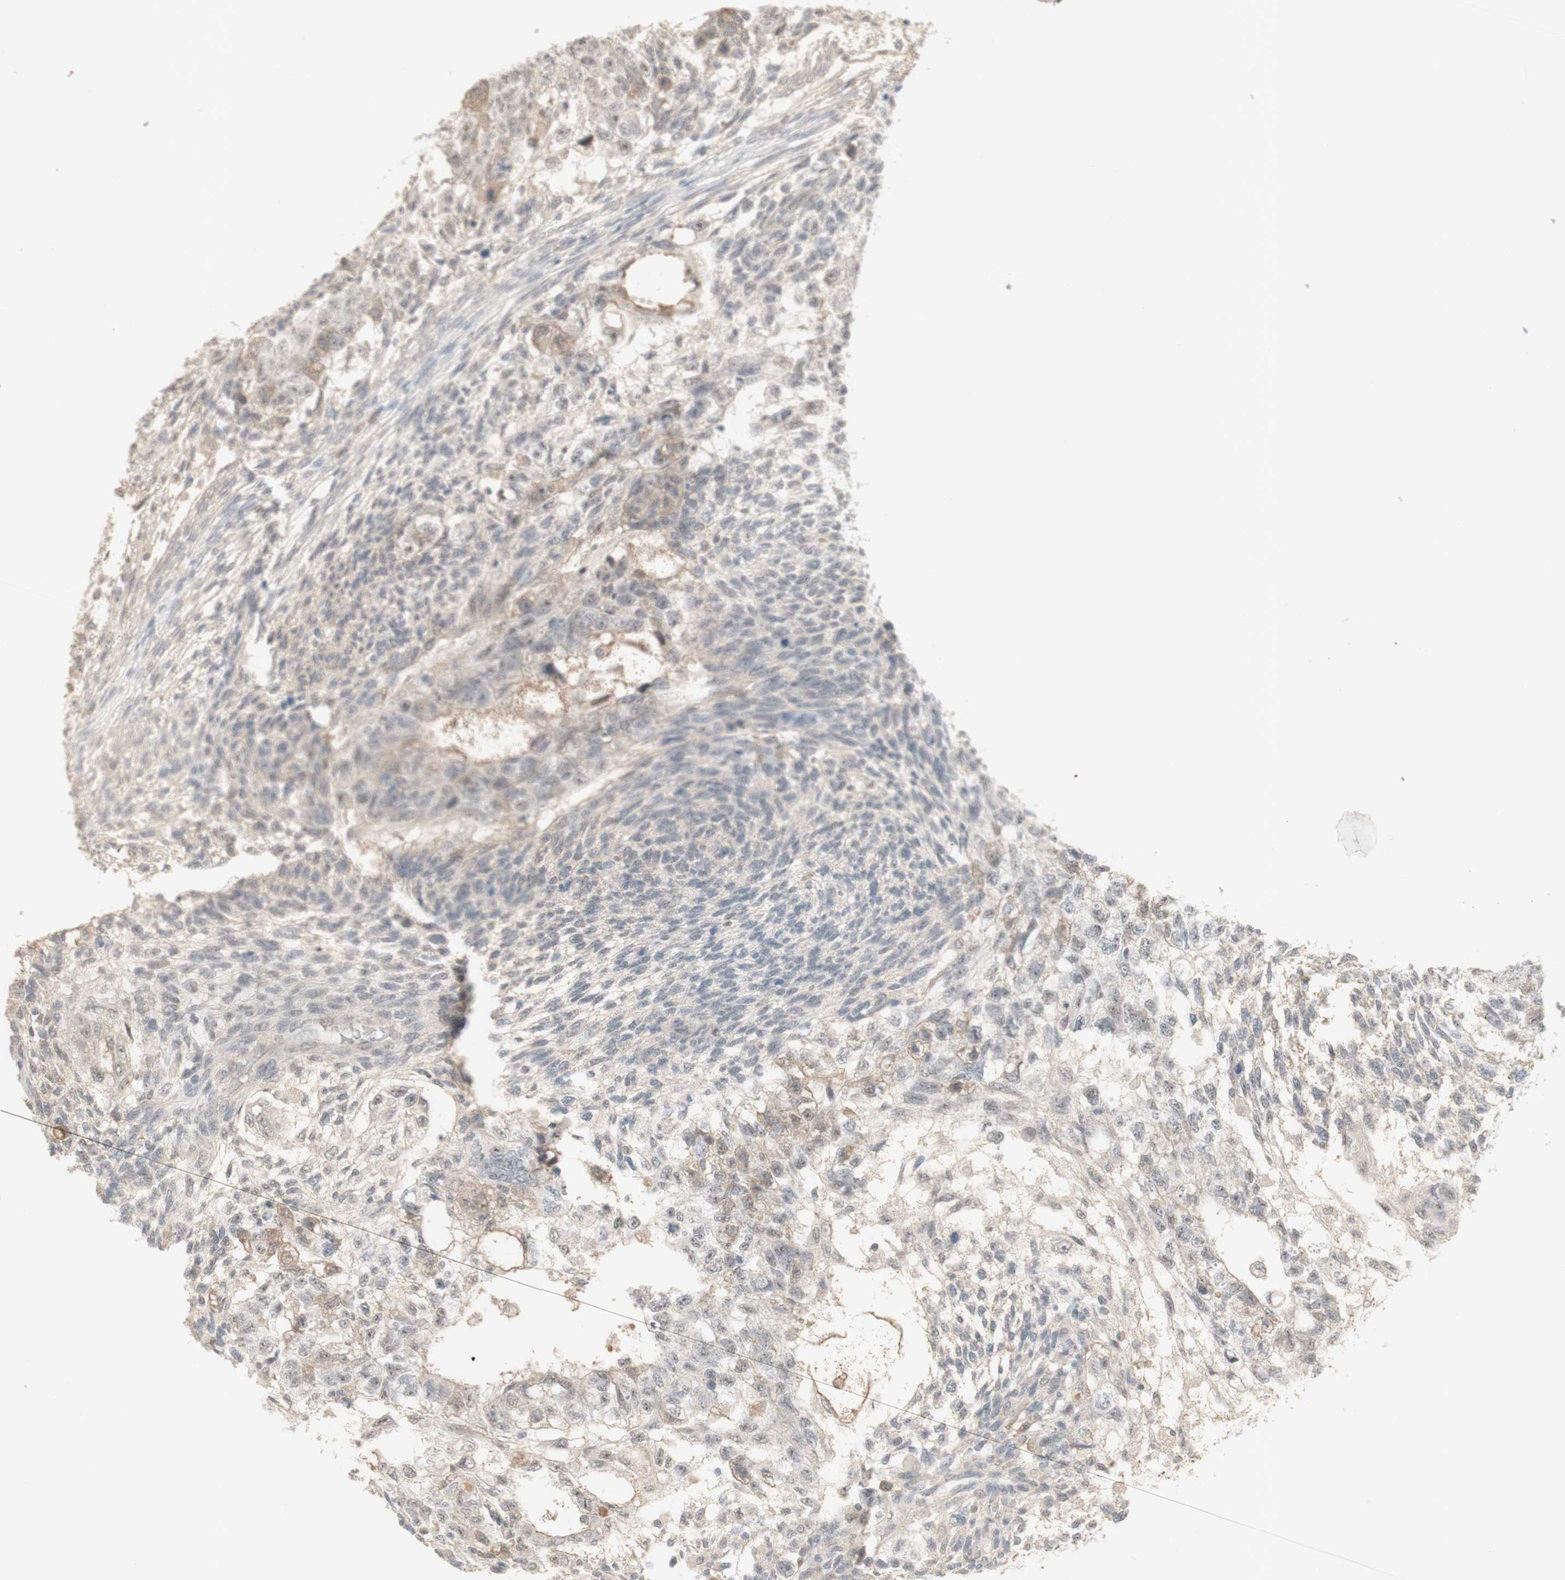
{"staining": {"intensity": "weak", "quantity": "<25%", "location": "cytoplasmic/membranous"}, "tissue": "testis cancer", "cell_type": "Tumor cells", "image_type": "cancer", "snomed": [{"axis": "morphology", "description": "Normal tissue, NOS"}, {"axis": "morphology", "description": "Carcinoma, Embryonal, NOS"}, {"axis": "topography", "description": "Testis"}], "caption": "Tumor cells are negative for protein expression in human testis cancer. The staining is performed using DAB brown chromogen with nuclei counter-stained in using hematoxylin.", "gene": "PLCD4", "patient": {"sex": "male", "age": 36}}